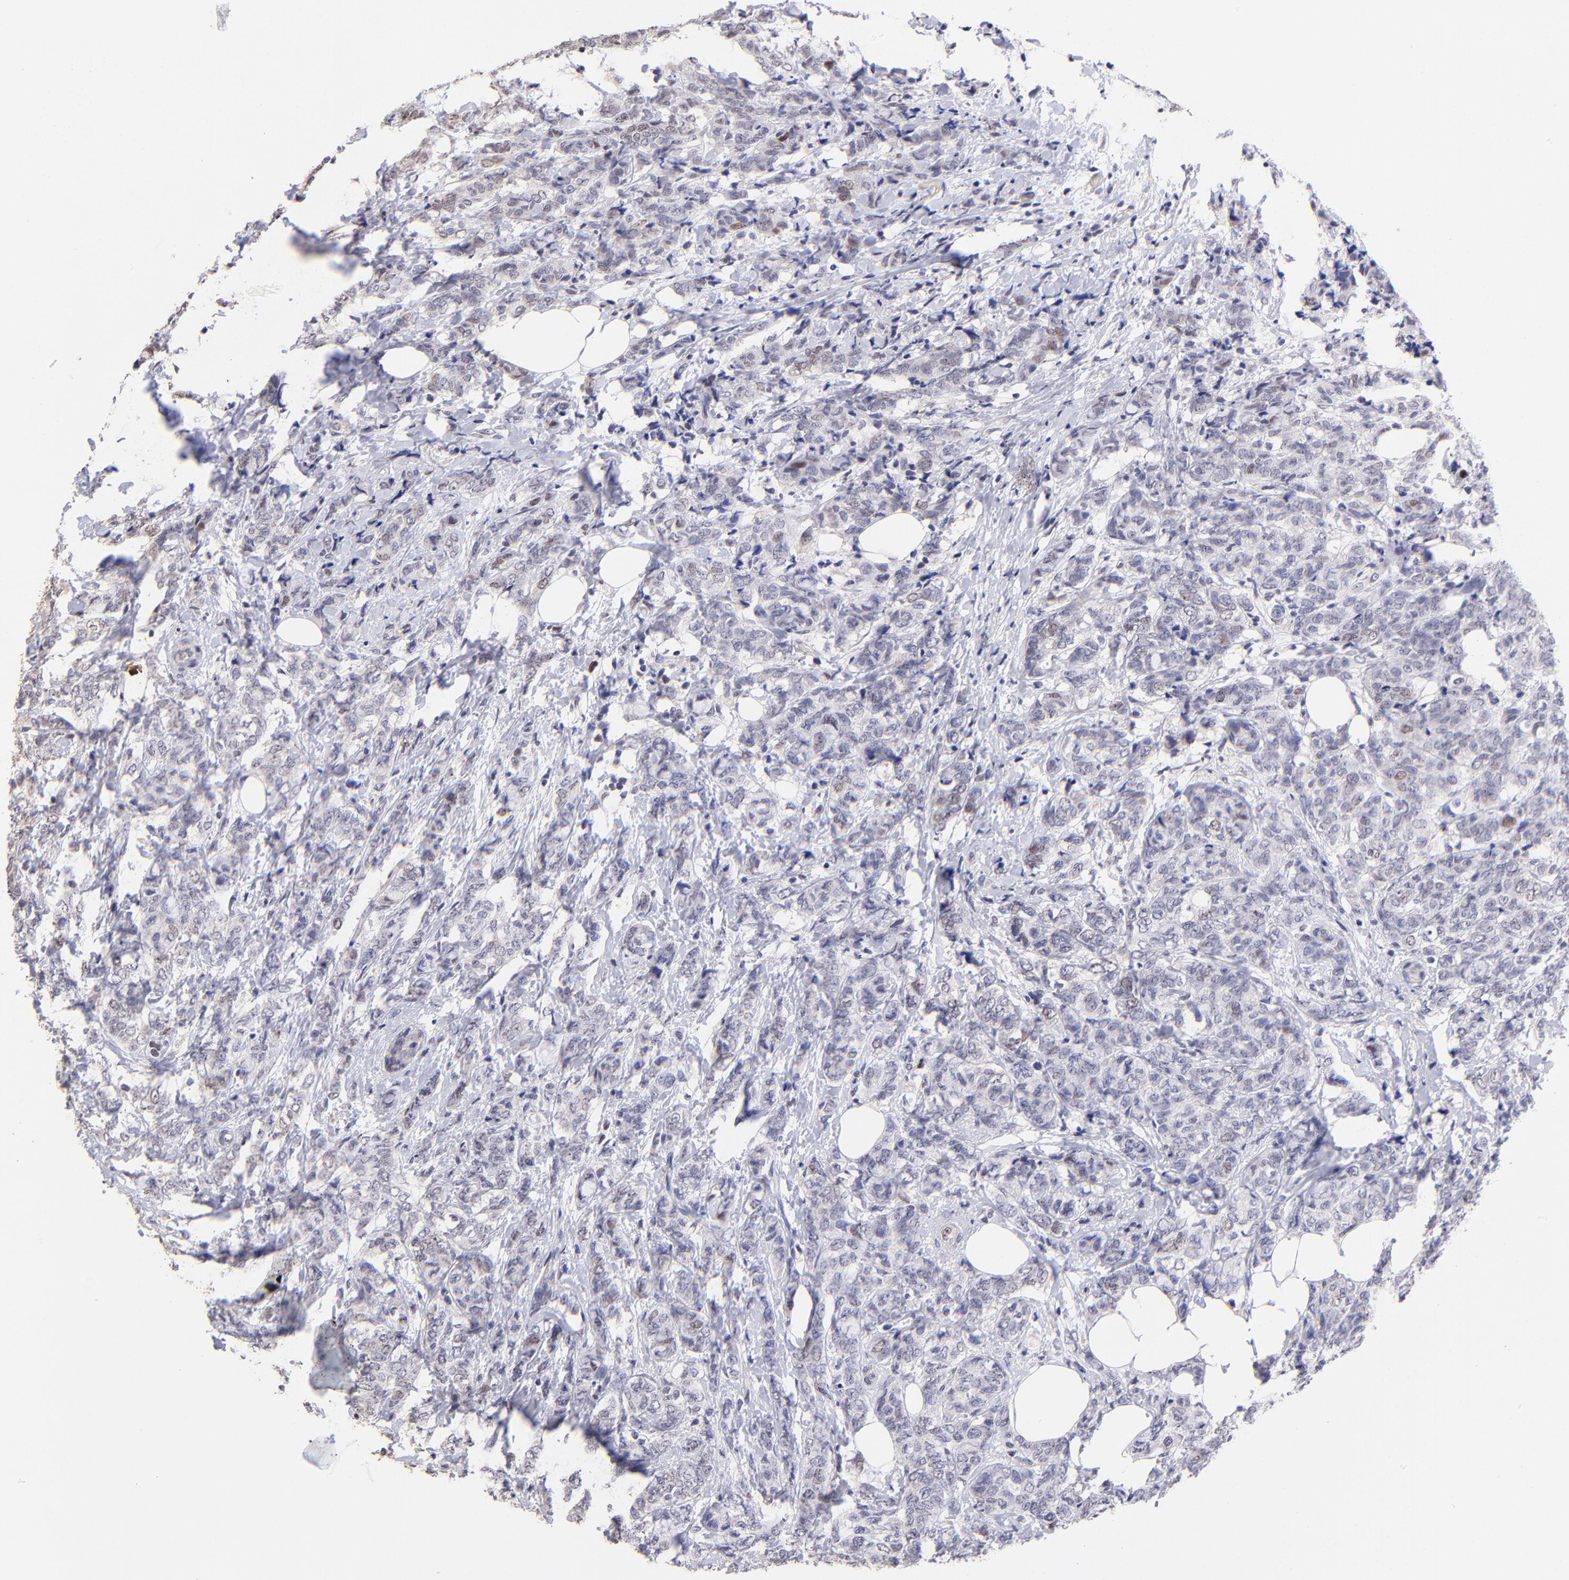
{"staining": {"intensity": "moderate", "quantity": "<25%", "location": "nuclear"}, "tissue": "breast cancer", "cell_type": "Tumor cells", "image_type": "cancer", "snomed": [{"axis": "morphology", "description": "Lobular carcinoma"}, {"axis": "topography", "description": "Breast"}], "caption": "About <25% of tumor cells in breast cancer display moderate nuclear protein expression as visualized by brown immunohistochemical staining.", "gene": "DNMT1", "patient": {"sex": "female", "age": 60}}